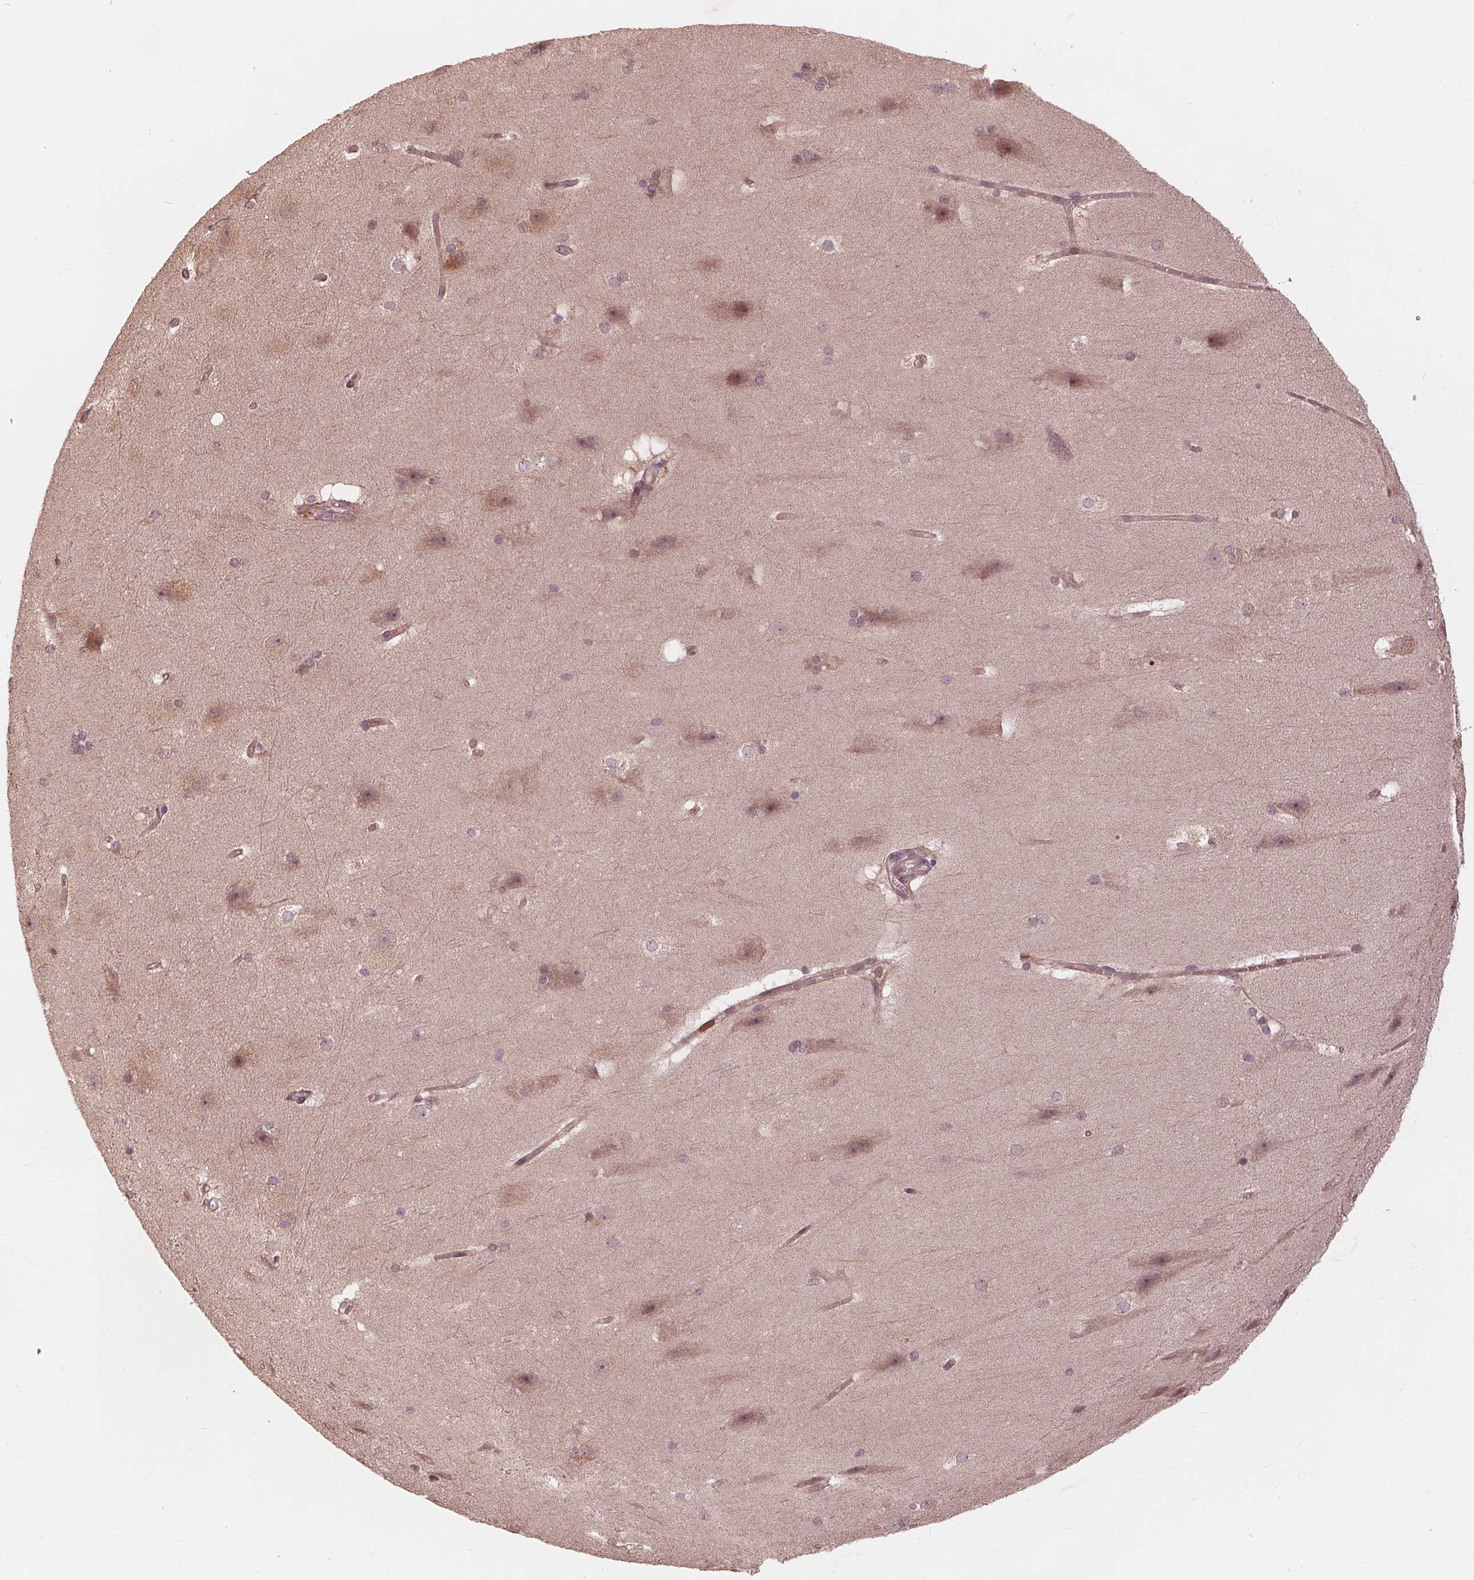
{"staining": {"intensity": "weak", "quantity": "<25%", "location": "nuclear"}, "tissue": "hippocampus", "cell_type": "Glial cells", "image_type": "normal", "snomed": [{"axis": "morphology", "description": "Normal tissue, NOS"}, {"axis": "topography", "description": "Cerebral cortex"}, {"axis": "topography", "description": "Hippocampus"}], "caption": "Human hippocampus stained for a protein using IHC demonstrates no positivity in glial cells.", "gene": "ZNF471", "patient": {"sex": "female", "age": 19}}